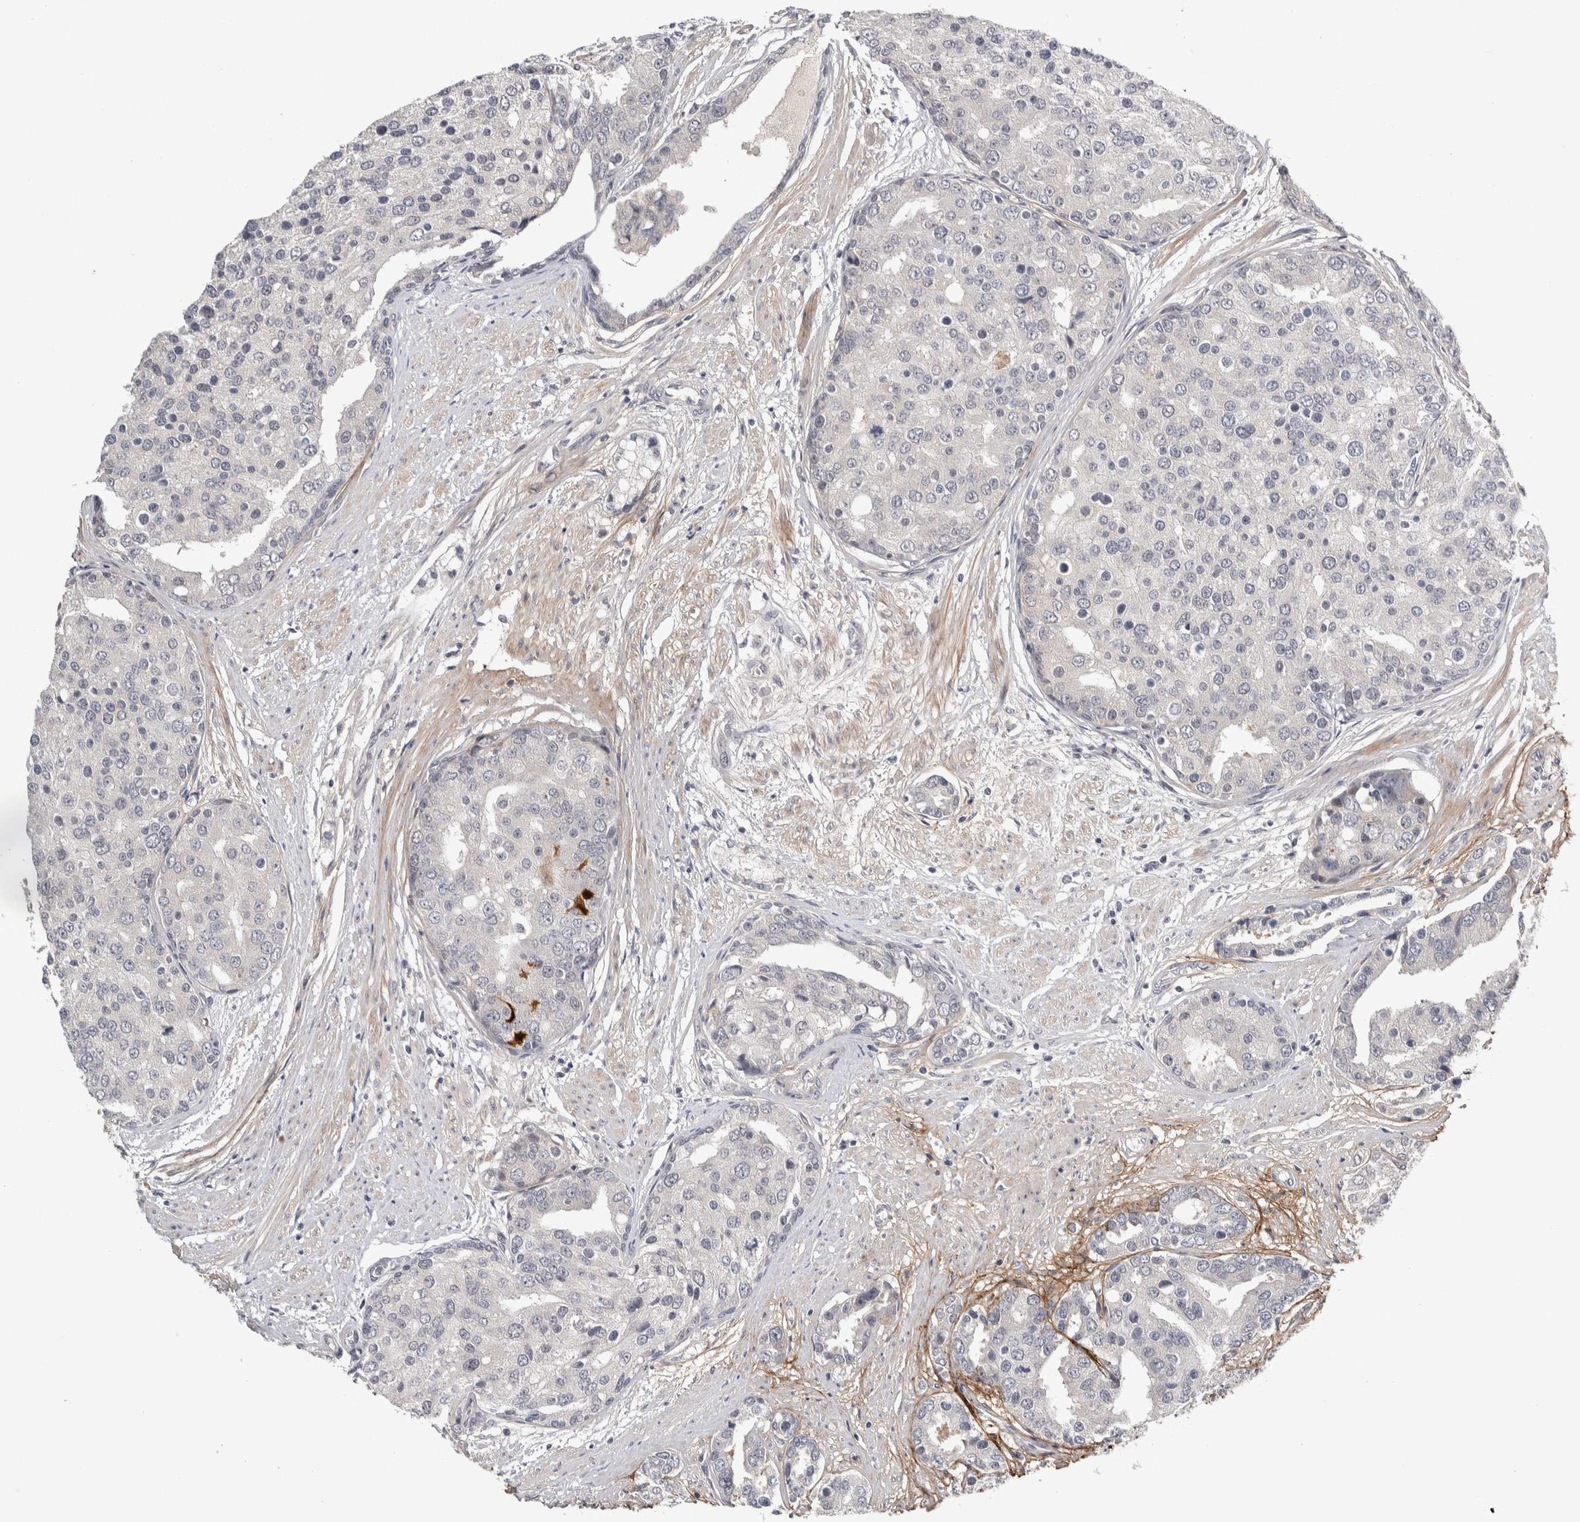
{"staining": {"intensity": "weak", "quantity": "25%-75%", "location": "nuclear"}, "tissue": "prostate cancer", "cell_type": "Tumor cells", "image_type": "cancer", "snomed": [{"axis": "morphology", "description": "Adenocarcinoma, High grade"}, {"axis": "topography", "description": "Prostate"}], "caption": "A low amount of weak nuclear positivity is appreciated in approximately 25%-75% of tumor cells in prostate high-grade adenocarcinoma tissue.", "gene": "ASPN", "patient": {"sex": "male", "age": 50}}